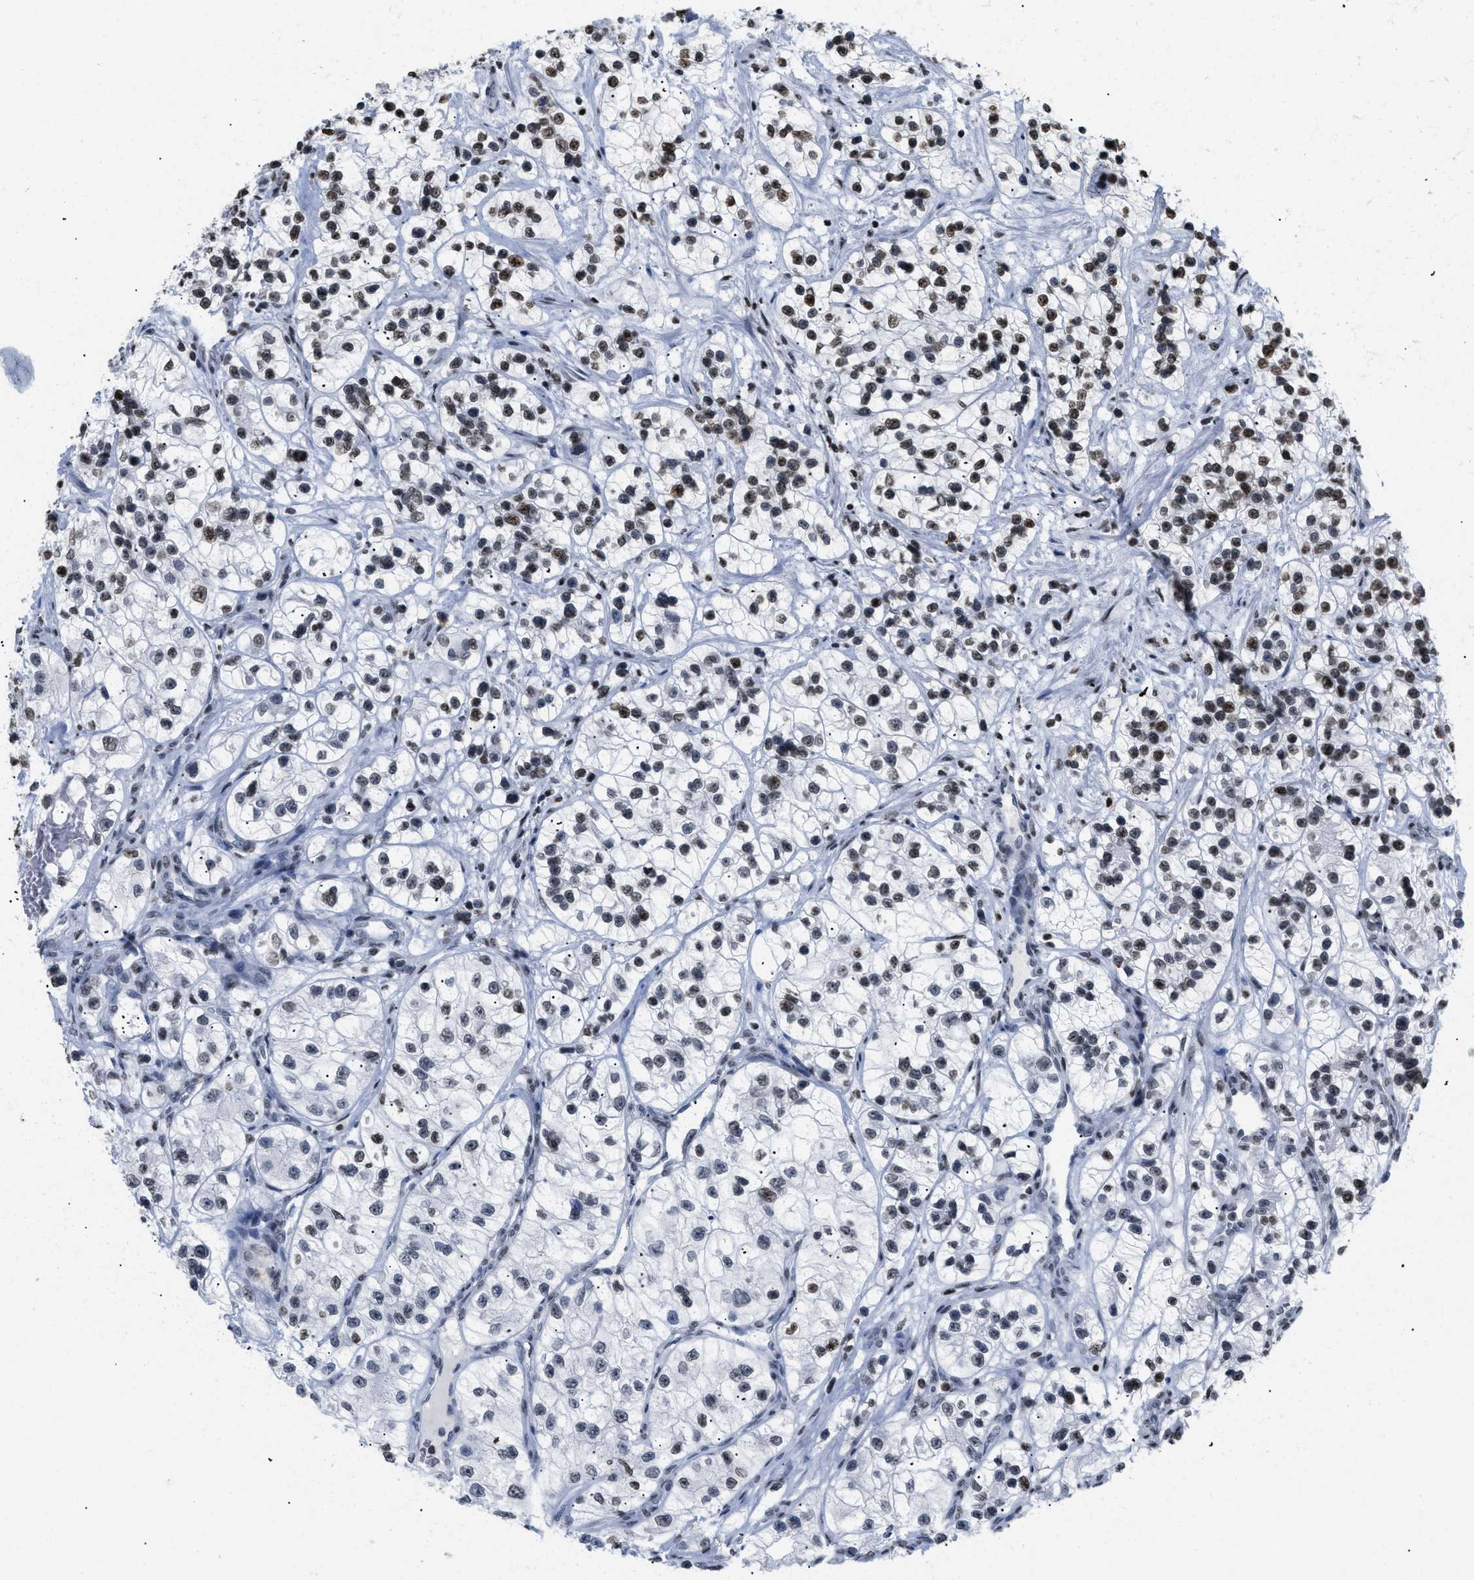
{"staining": {"intensity": "weak", "quantity": ">75%", "location": "nuclear"}, "tissue": "renal cancer", "cell_type": "Tumor cells", "image_type": "cancer", "snomed": [{"axis": "morphology", "description": "Adenocarcinoma, NOS"}, {"axis": "topography", "description": "Kidney"}], "caption": "Protein expression analysis of renal cancer (adenocarcinoma) displays weak nuclear expression in approximately >75% of tumor cells.", "gene": "HMGN2", "patient": {"sex": "female", "age": 57}}